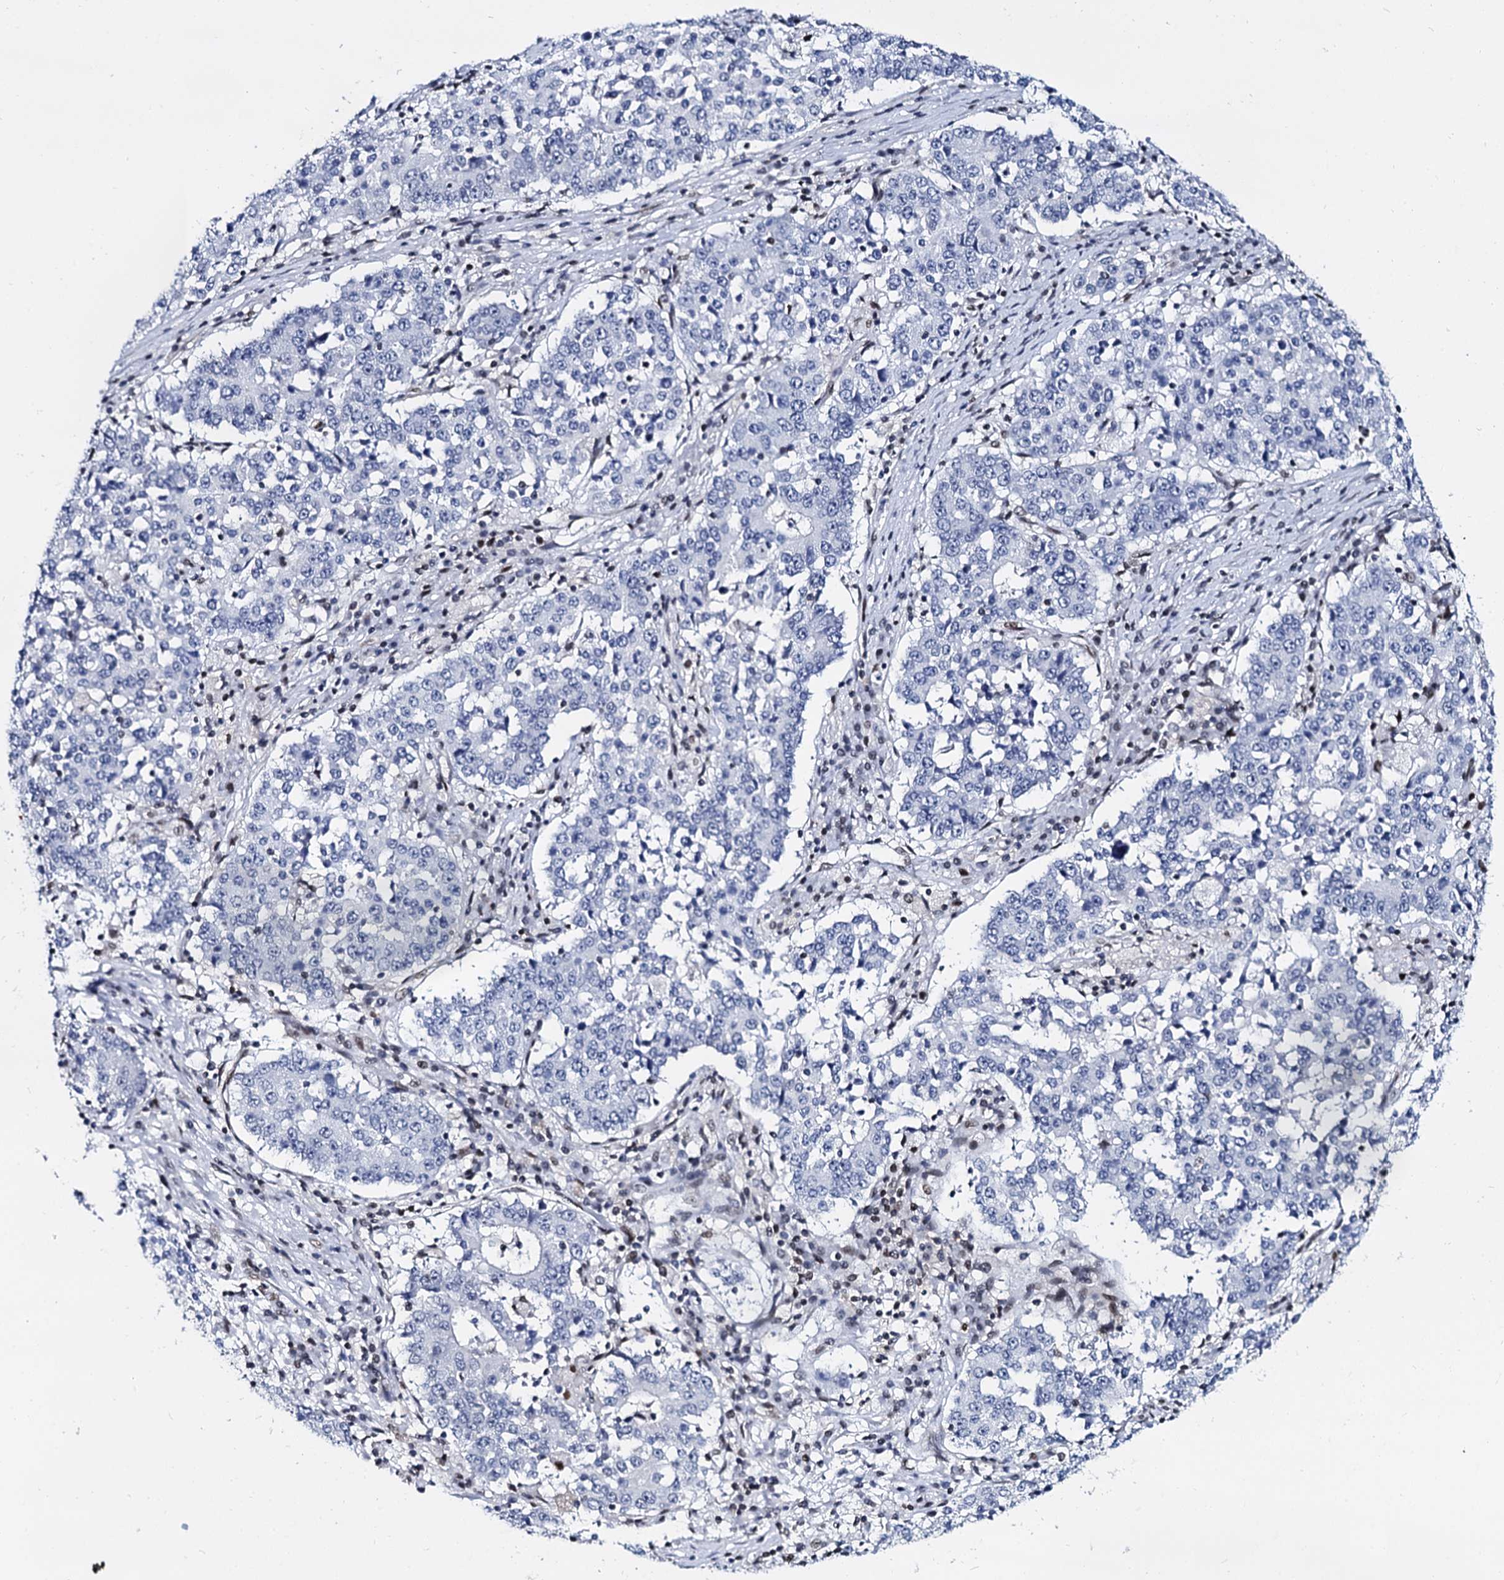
{"staining": {"intensity": "negative", "quantity": "none", "location": "none"}, "tissue": "stomach cancer", "cell_type": "Tumor cells", "image_type": "cancer", "snomed": [{"axis": "morphology", "description": "Adenocarcinoma, NOS"}, {"axis": "topography", "description": "Stomach"}], "caption": "Tumor cells are negative for protein expression in human adenocarcinoma (stomach).", "gene": "CMAS", "patient": {"sex": "male", "age": 59}}